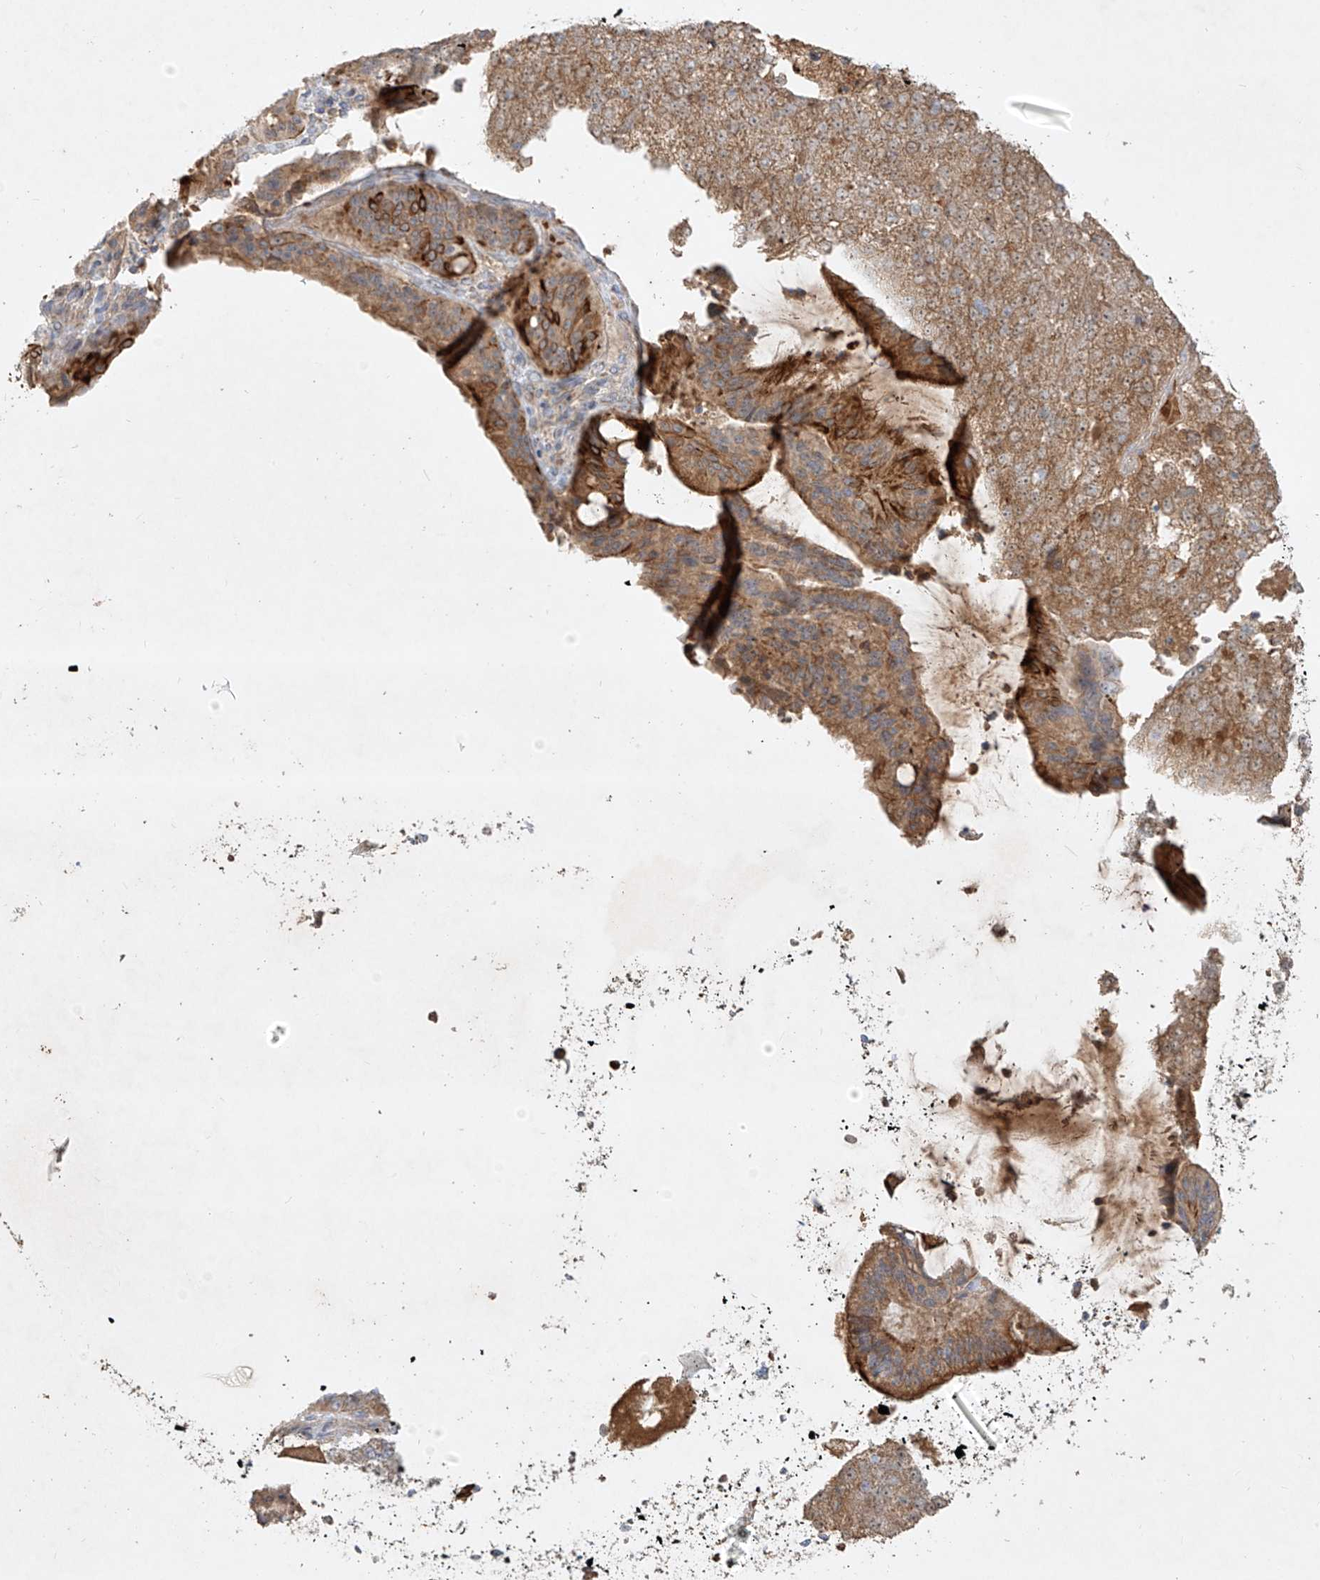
{"staining": {"intensity": "moderate", "quantity": ">75%", "location": "cytoplasmic/membranous"}, "tissue": "pancreatic cancer", "cell_type": "Tumor cells", "image_type": "cancer", "snomed": [{"axis": "morphology", "description": "Adenocarcinoma, NOS"}, {"axis": "topography", "description": "Pancreas"}], "caption": "Protein staining of adenocarcinoma (pancreatic) tissue reveals moderate cytoplasmic/membranous expression in about >75% of tumor cells.", "gene": "KPNA7", "patient": {"sex": "female", "age": 61}}